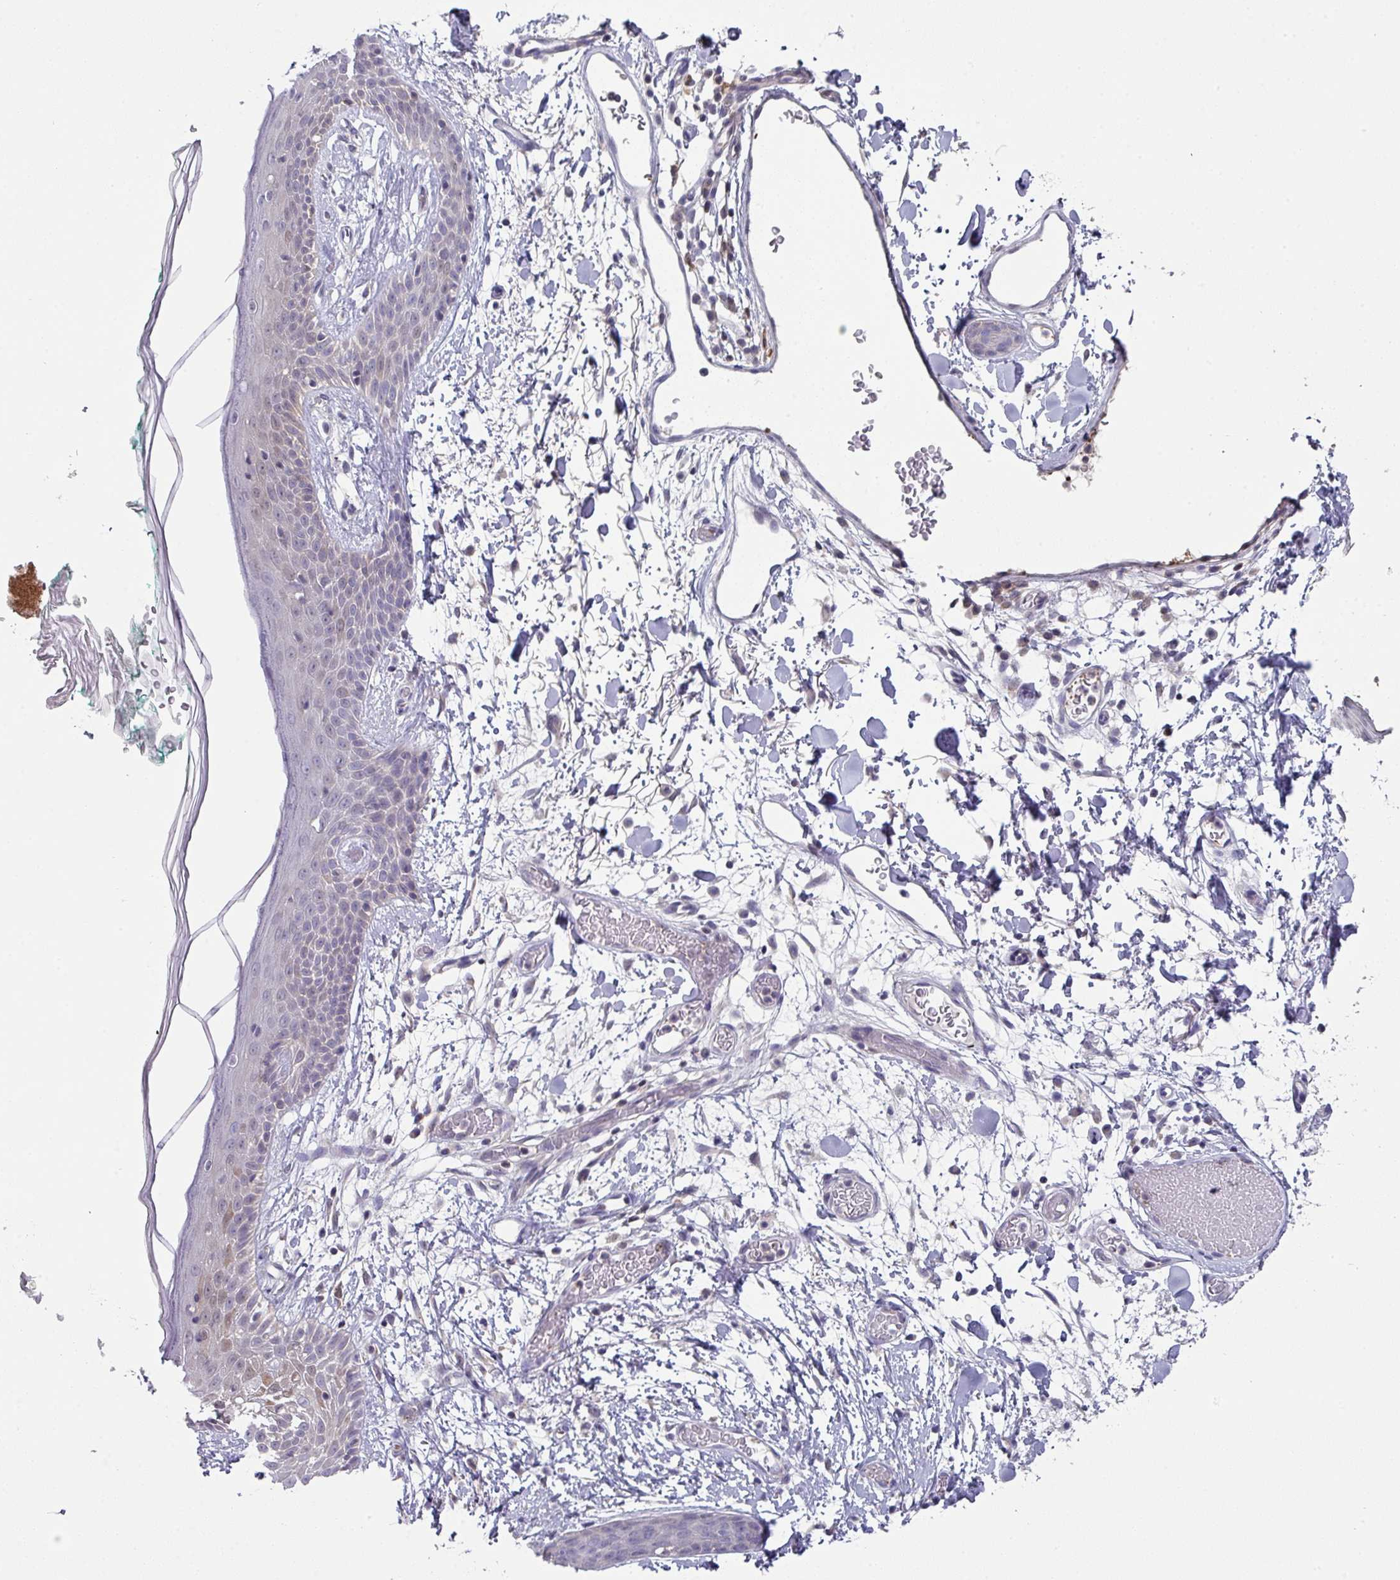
{"staining": {"intensity": "negative", "quantity": "none", "location": "none"}, "tissue": "skin", "cell_type": "Fibroblasts", "image_type": "normal", "snomed": [{"axis": "morphology", "description": "Normal tissue, NOS"}, {"axis": "topography", "description": "Skin"}], "caption": "High power microscopy photomicrograph of an immunohistochemistry (IHC) histopathology image of benign skin, revealing no significant positivity in fibroblasts.", "gene": "DCAF12L1", "patient": {"sex": "male", "age": 79}}